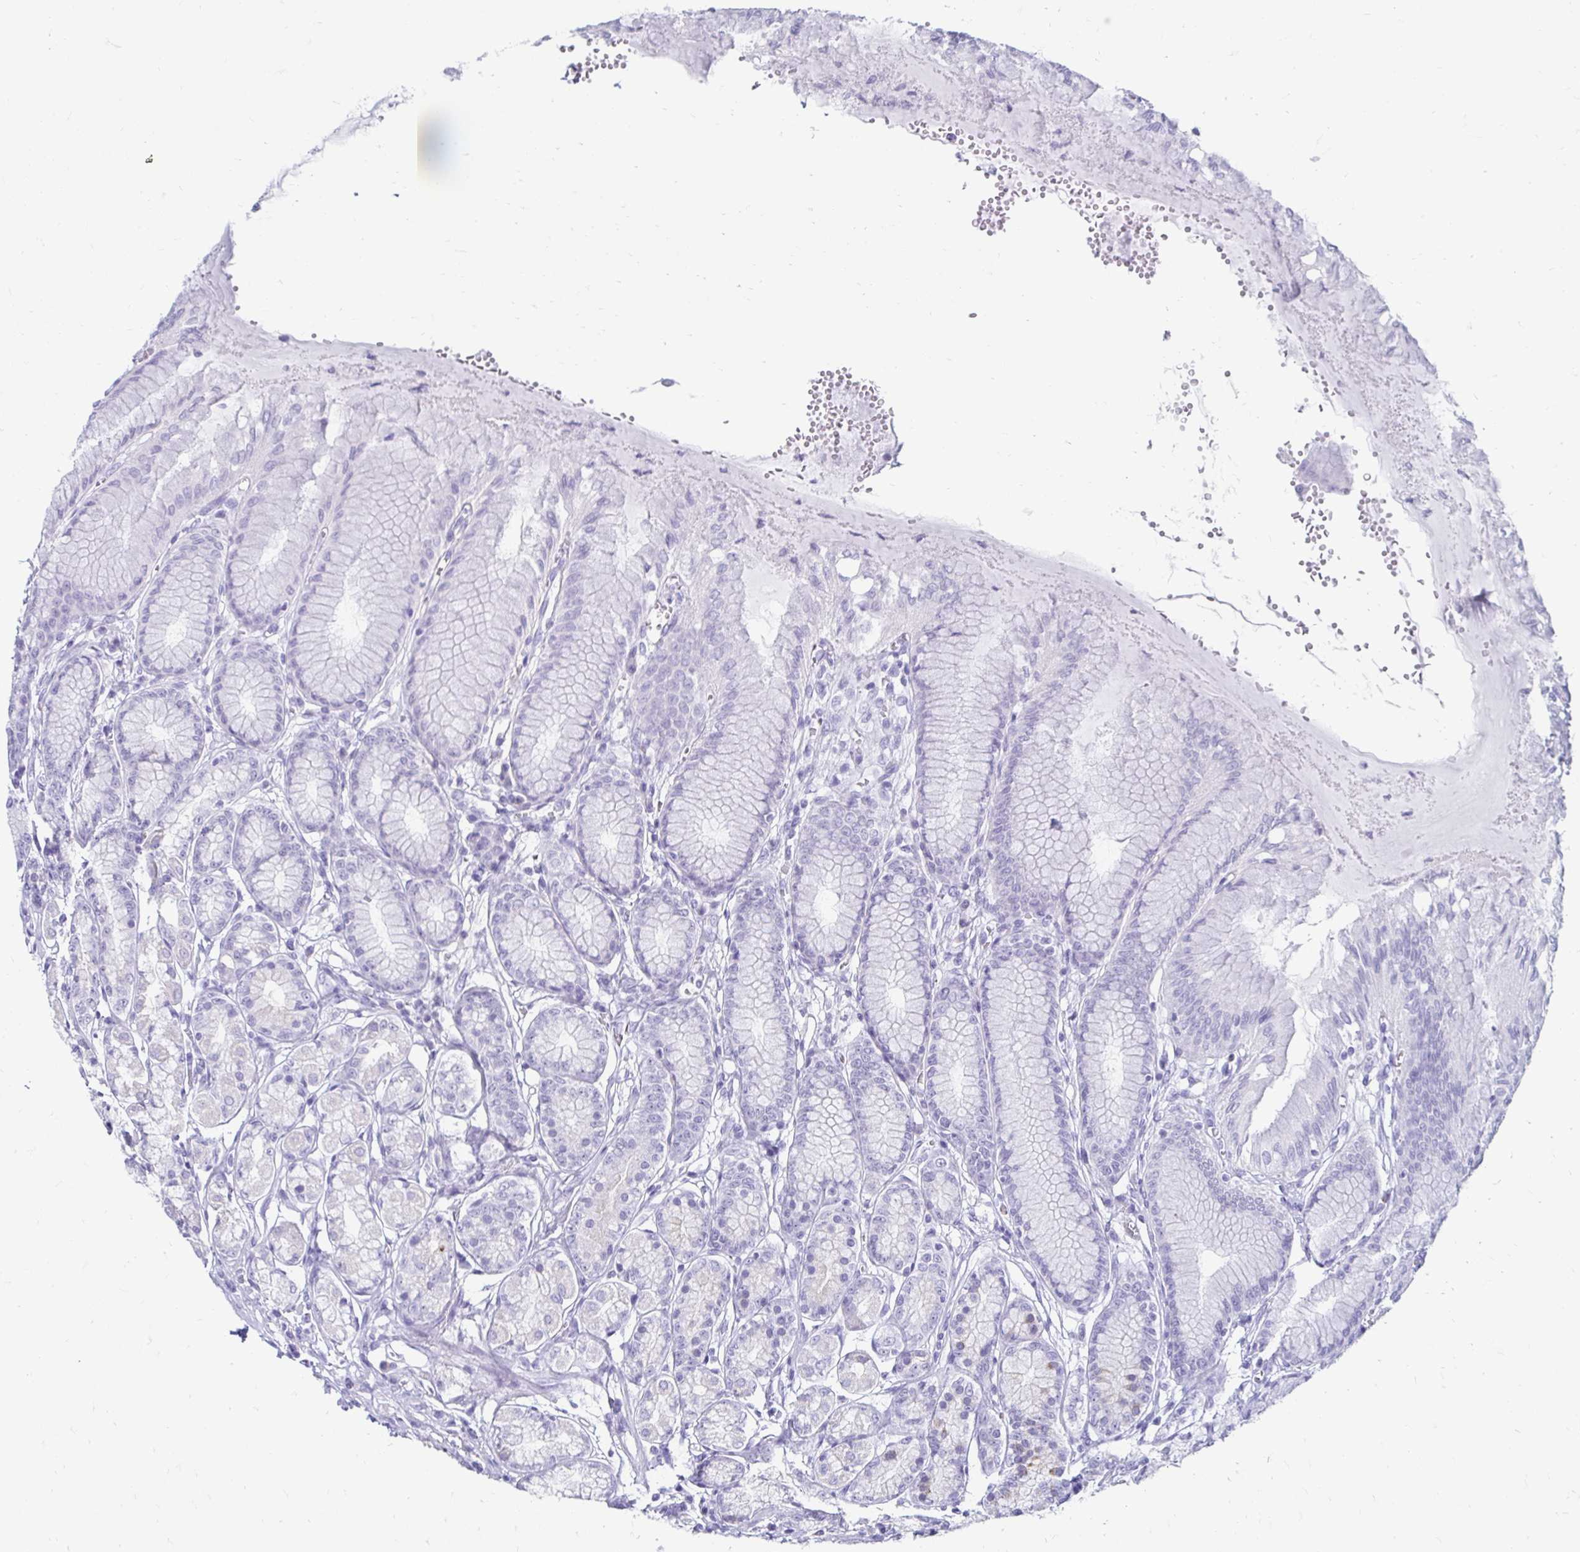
{"staining": {"intensity": "negative", "quantity": "none", "location": "none"}, "tissue": "stomach", "cell_type": "Glandular cells", "image_type": "normal", "snomed": [{"axis": "morphology", "description": "Normal tissue, NOS"}, {"axis": "topography", "description": "Stomach"}, {"axis": "topography", "description": "Stomach, lower"}], "caption": "Immunohistochemistry (IHC) of benign stomach displays no positivity in glandular cells.", "gene": "CST6", "patient": {"sex": "male", "age": 76}}